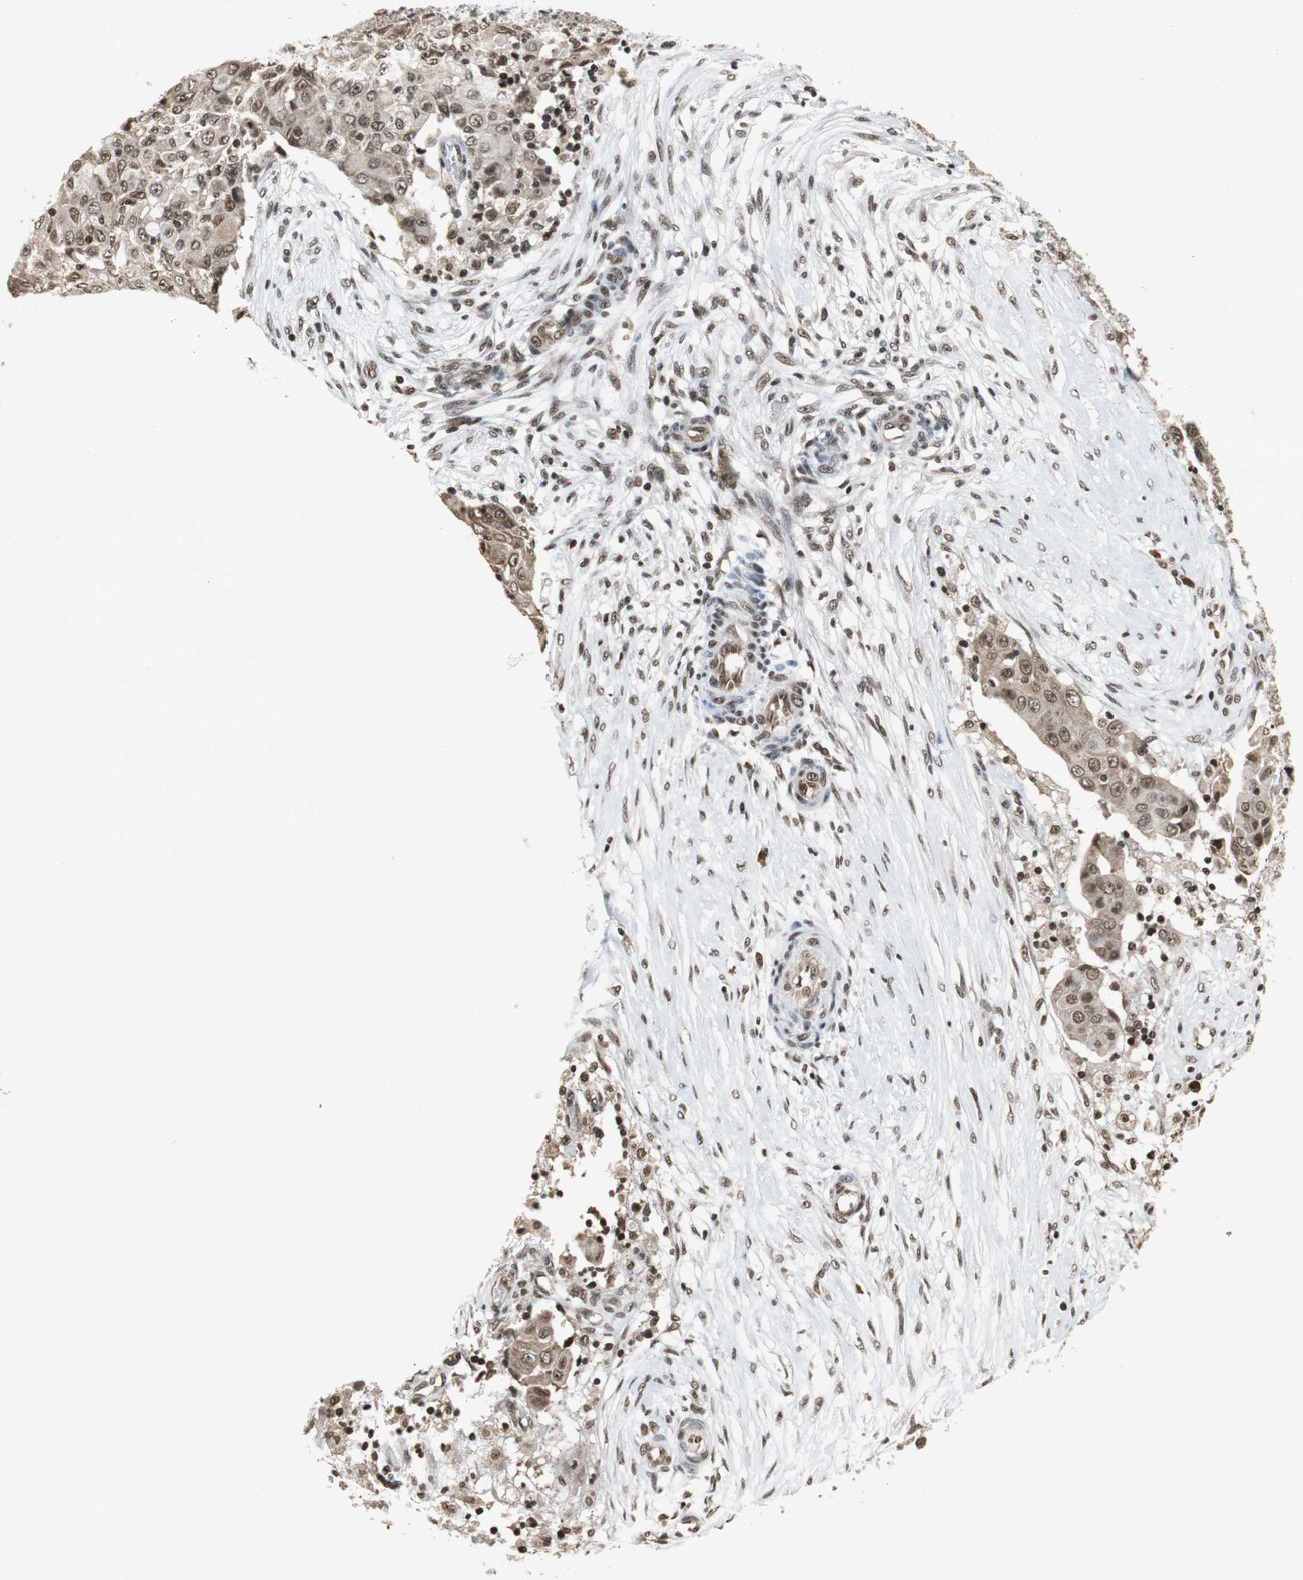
{"staining": {"intensity": "moderate", "quantity": ">75%", "location": "nuclear"}, "tissue": "ovarian cancer", "cell_type": "Tumor cells", "image_type": "cancer", "snomed": [{"axis": "morphology", "description": "Carcinoma, endometroid"}, {"axis": "topography", "description": "Ovary"}], "caption": "The image demonstrates a brown stain indicating the presence of a protein in the nuclear of tumor cells in ovarian cancer (endometroid carcinoma).", "gene": "REST", "patient": {"sex": "female", "age": 42}}